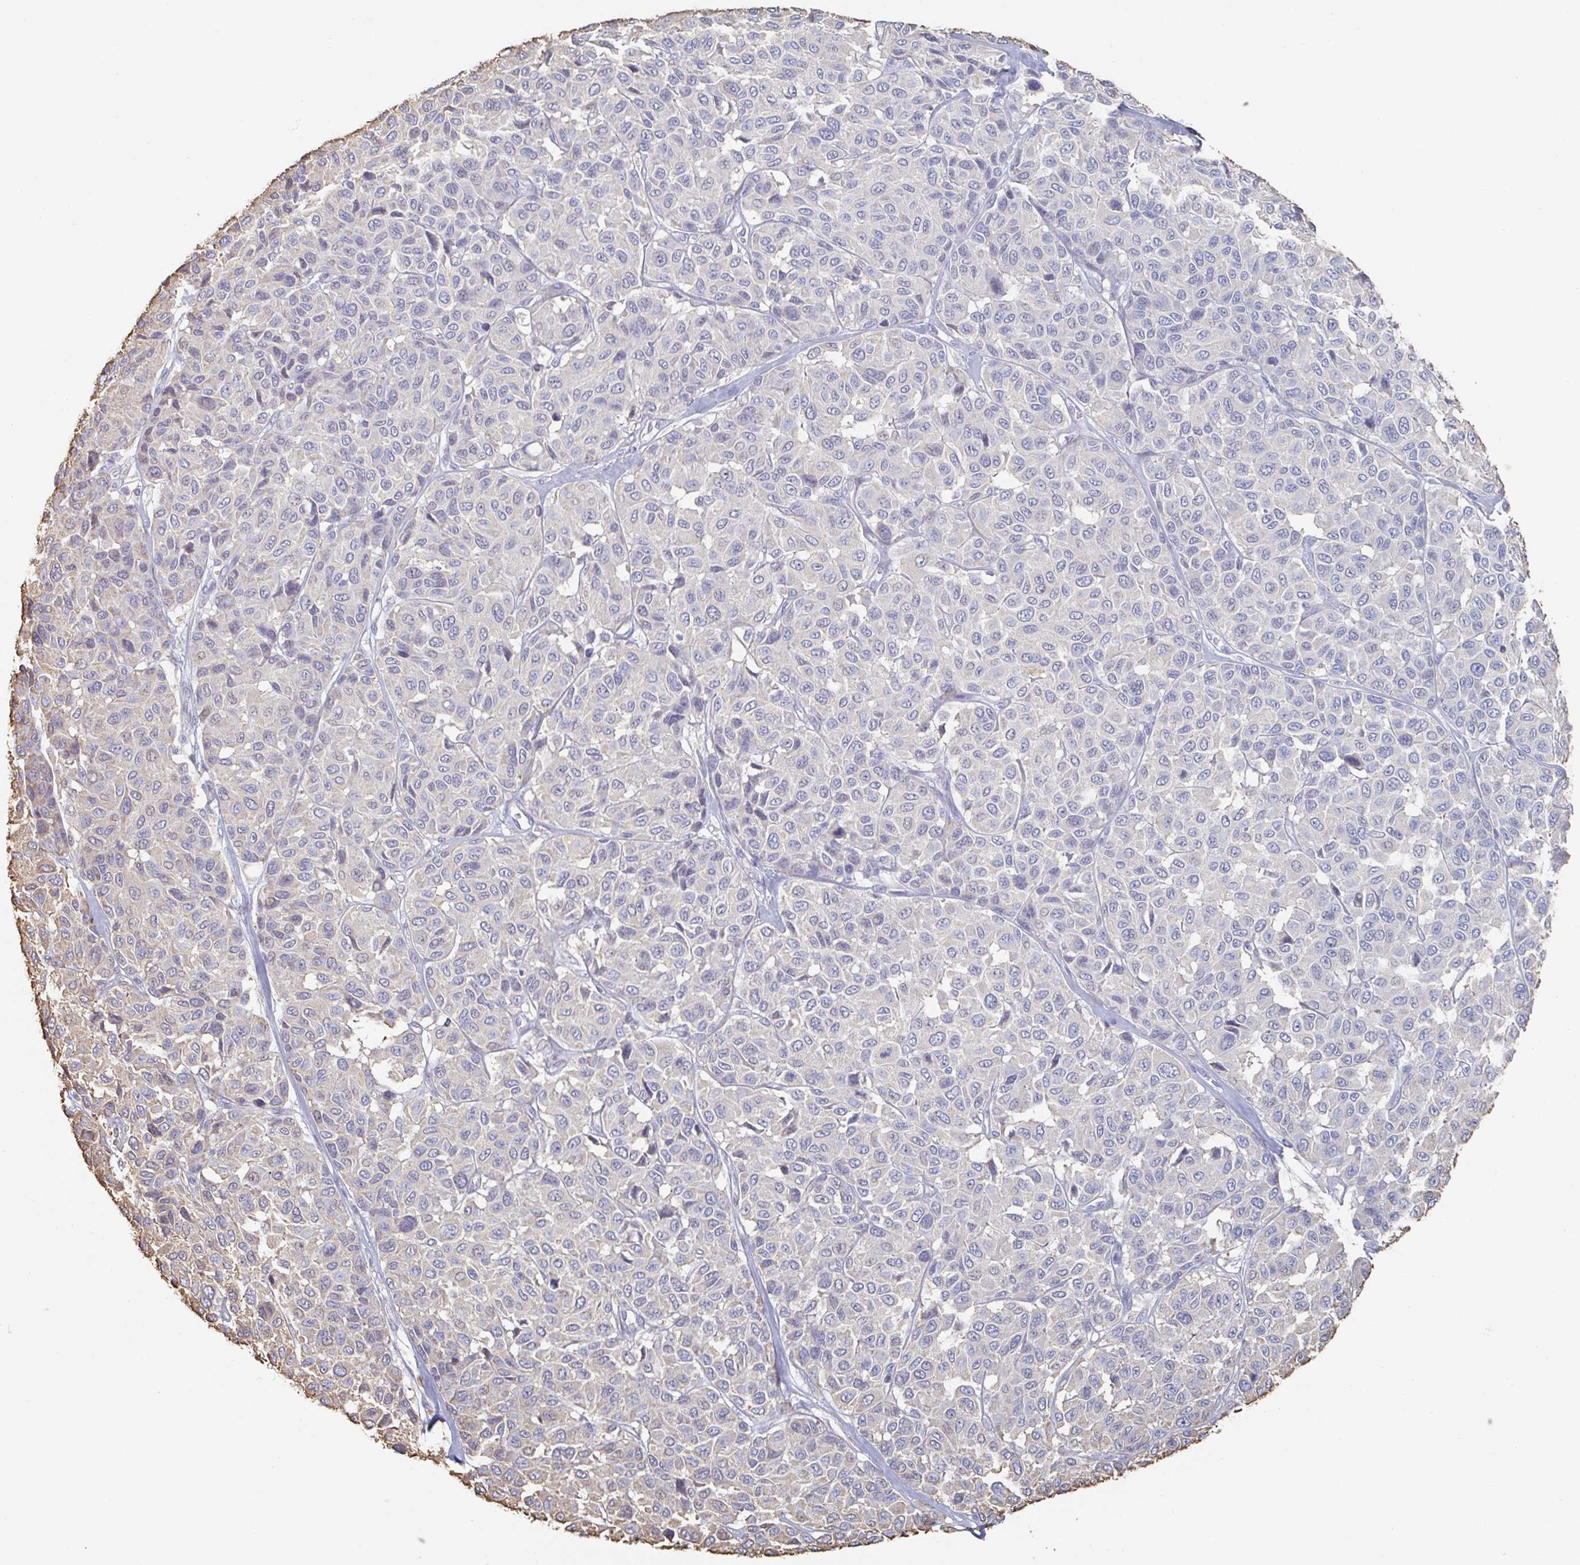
{"staining": {"intensity": "negative", "quantity": "none", "location": "none"}, "tissue": "melanoma", "cell_type": "Tumor cells", "image_type": "cancer", "snomed": [{"axis": "morphology", "description": "Malignant melanoma, NOS"}, {"axis": "topography", "description": "Skin"}], "caption": "Malignant melanoma was stained to show a protein in brown. There is no significant positivity in tumor cells. Brightfield microscopy of IHC stained with DAB (3,3'-diaminobenzidine) (brown) and hematoxylin (blue), captured at high magnification.", "gene": "RAB5IF", "patient": {"sex": "female", "age": 66}}